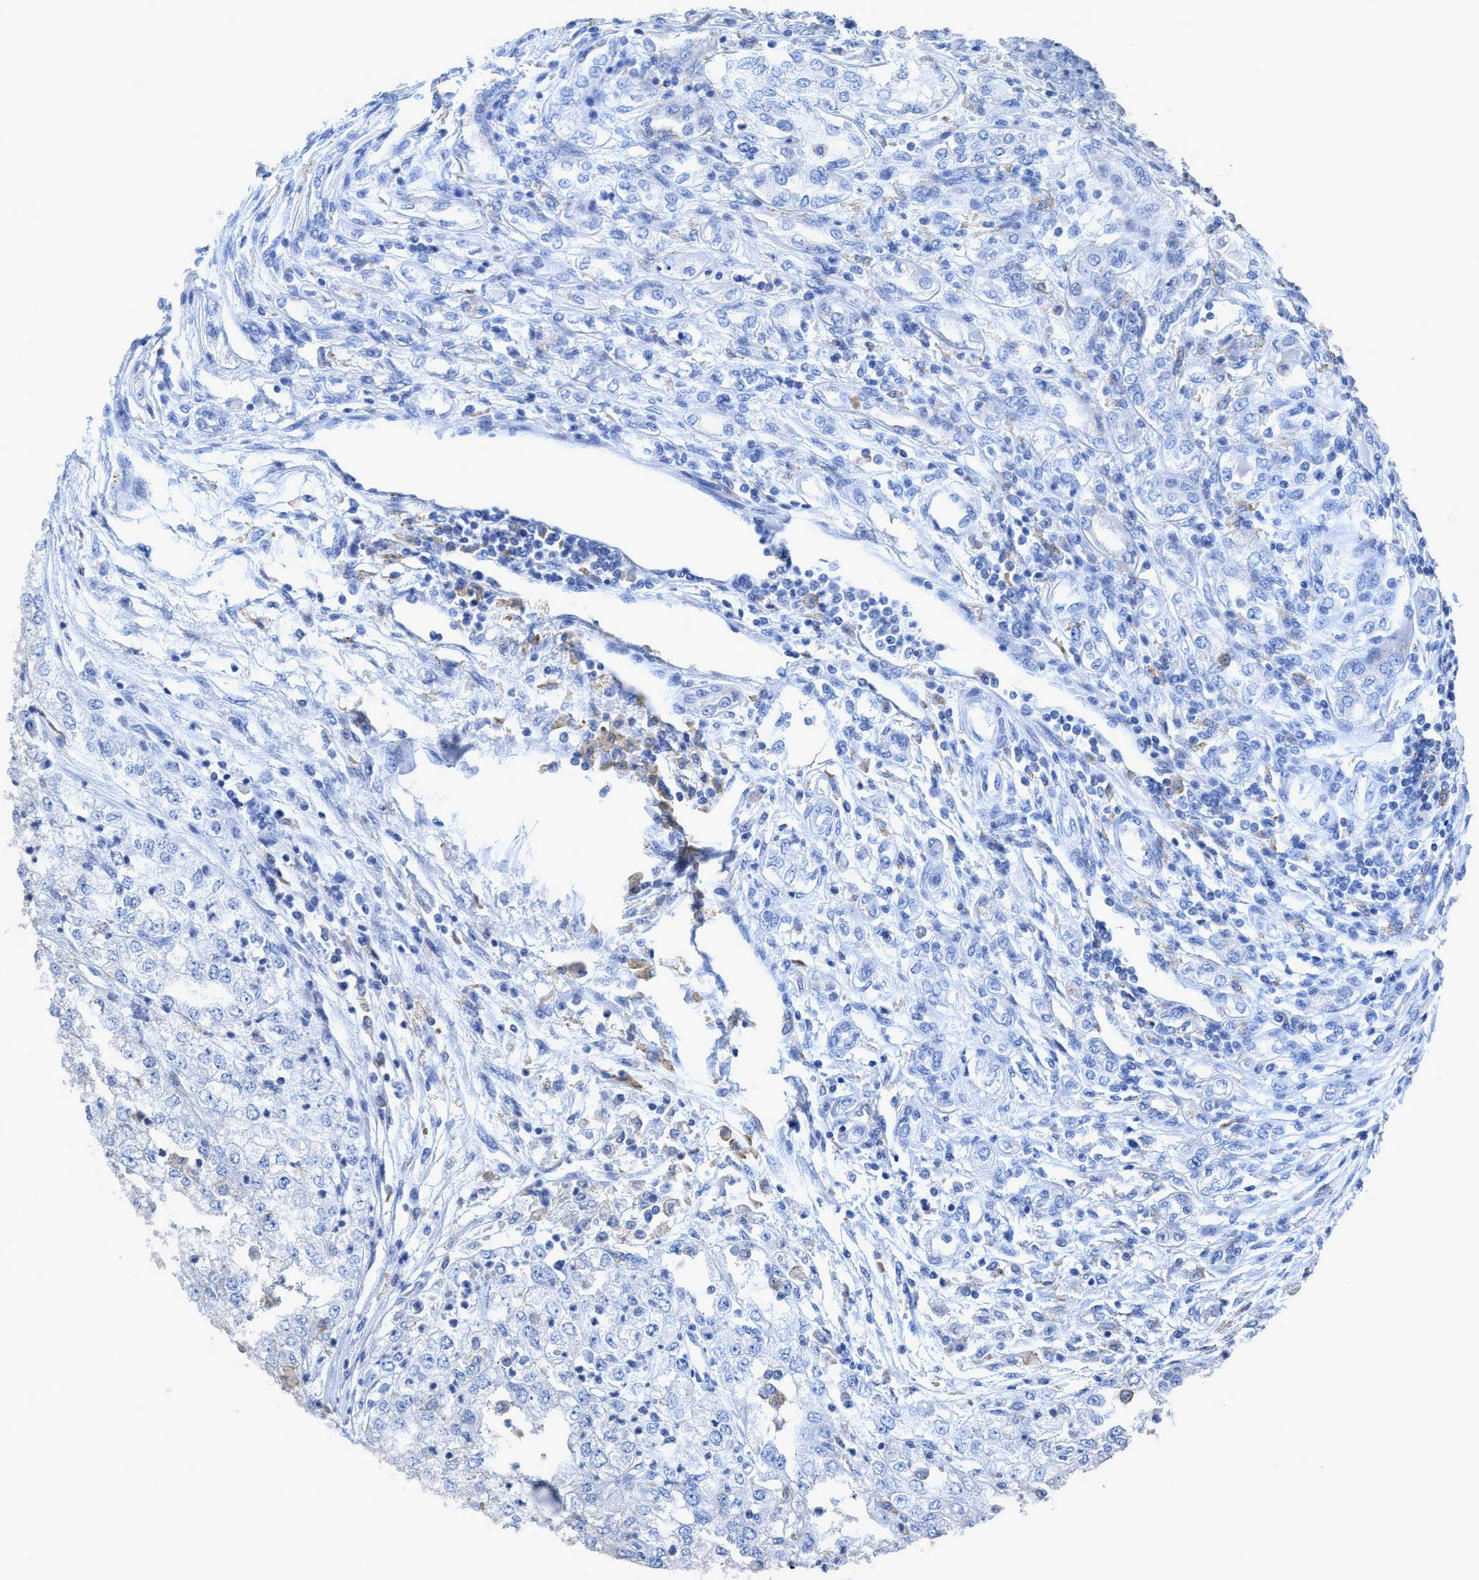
{"staining": {"intensity": "negative", "quantity": "none", "location": "none"}, "tissue": "renal cancer", "cell_type": "Tumor cells", "image_type": "cancer", "snomed": [{"axis": "morphology", "description": "Adenocarcinoma, NOS"}, {"axis": "topography", "description": "Kidney"}], "caption": "Tumor cells show no significant staining in renal cancer (adenocarcinoma).", "gene": "DNAI1", "patient": {"sex": "female", "age": 54}}